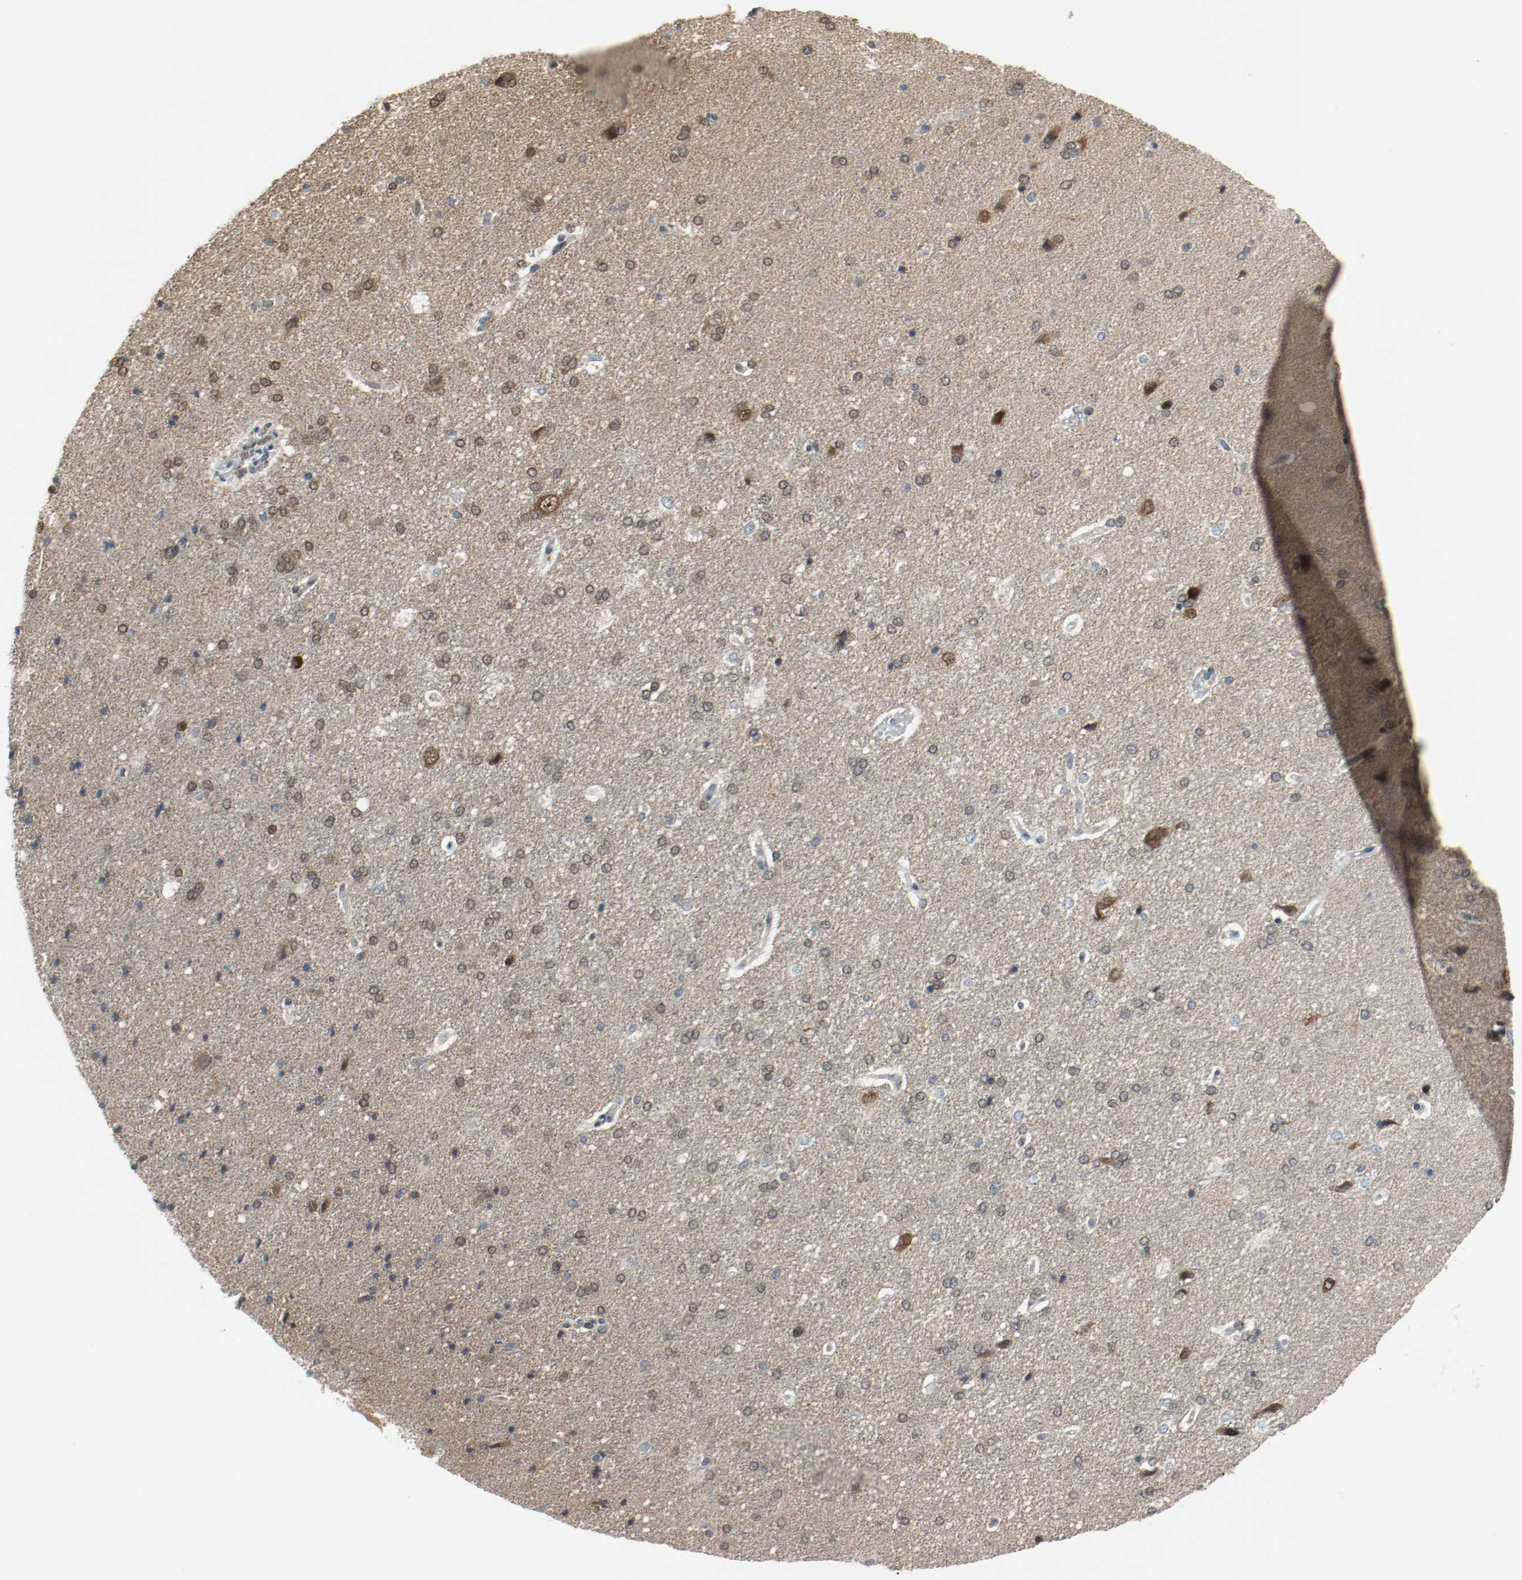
{"staining": {"intensity": "negative", "quantity": "none", "location": "none"}, "tissue": "cerebral cortex", "cell_type": "Endothelial cells", "image_type": "normal", "snomed": [{"axis": "morphology", "description": "Normal tissue, NOS"}, {"axis": "topography", "description": "Cerebral cortex"}], "caption": "Unremarkable cerebral cortex was stained to show a protein in brown. There is no significant staining in endothelial cells.", "gene": "PPME1", "patient": {"sex": "male", "age": 62}}